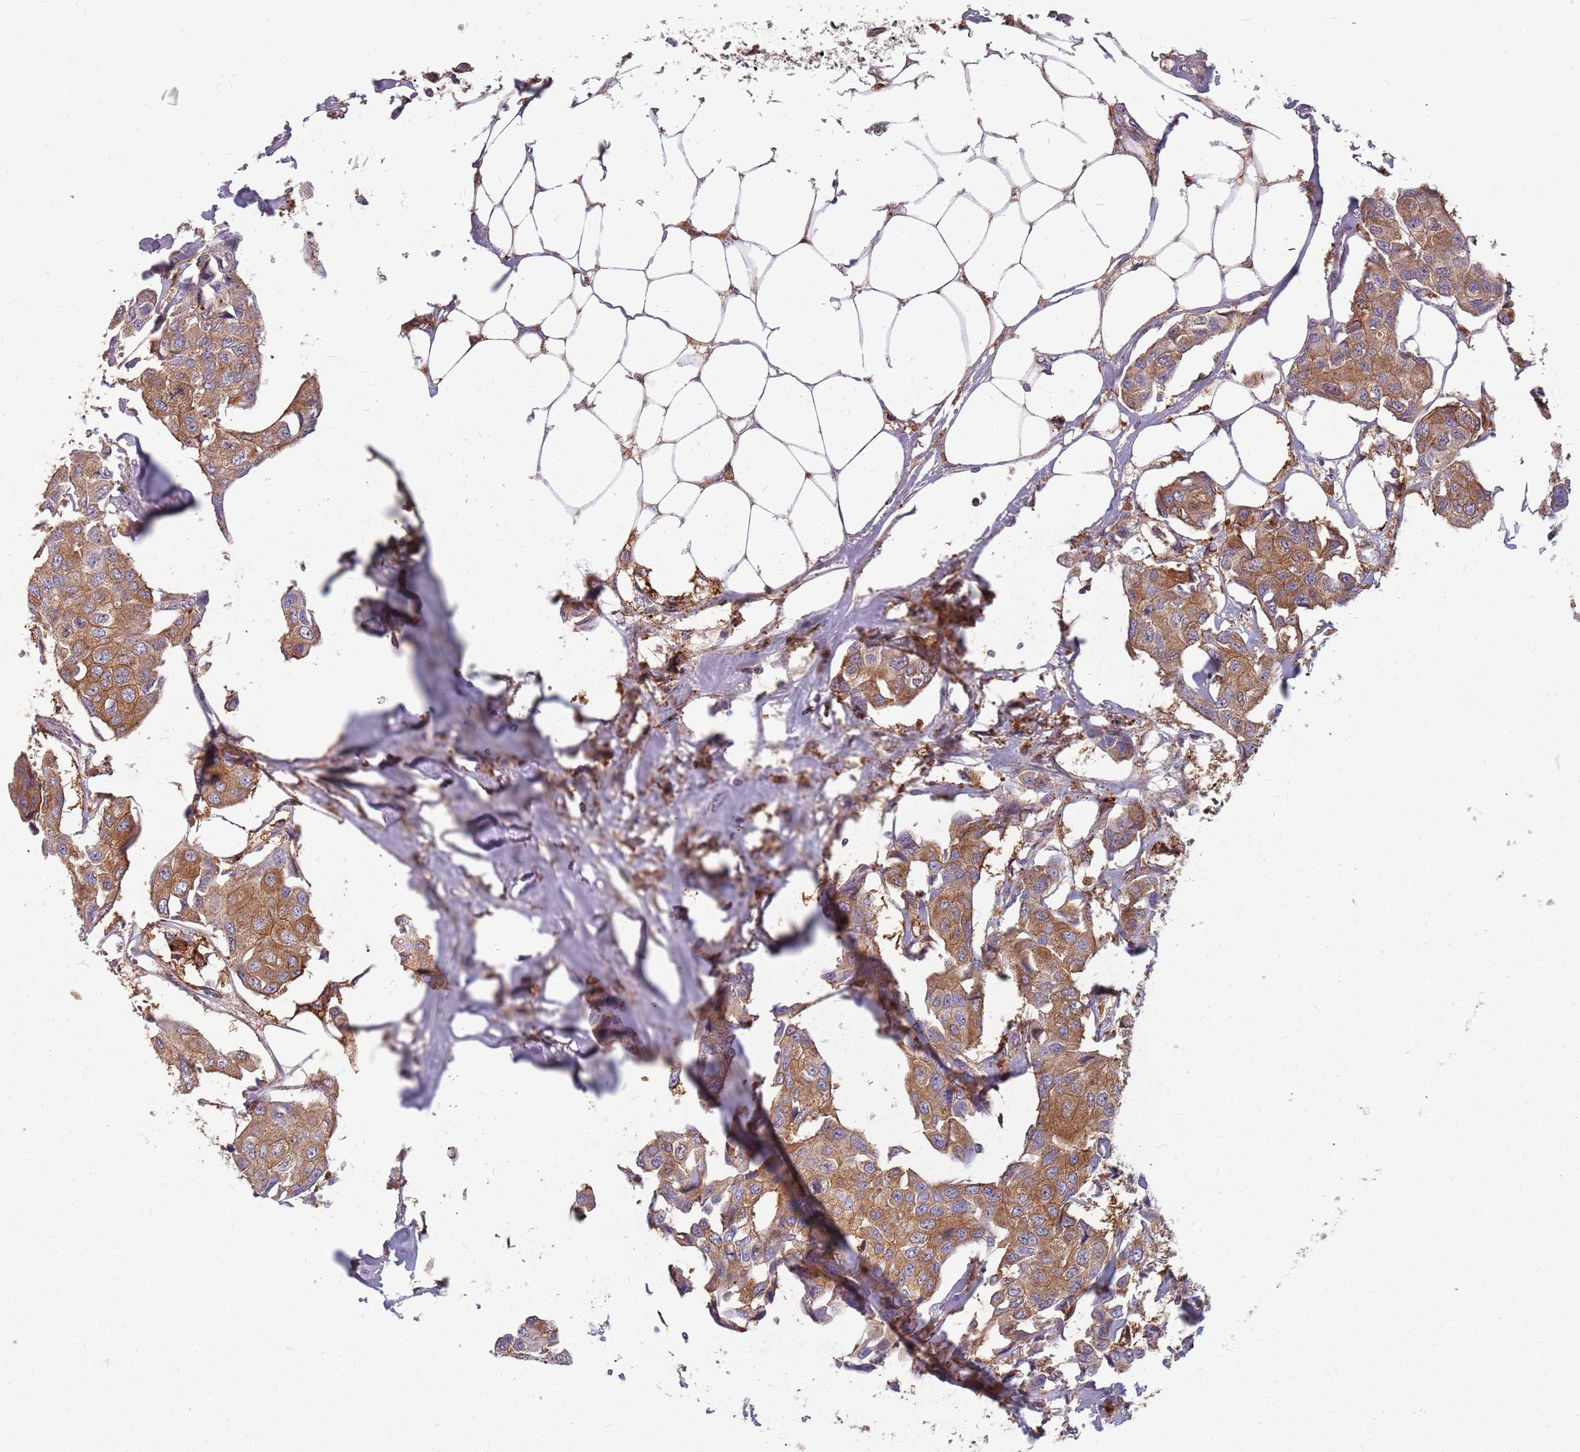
{"staining": {"intensity": "moderate", "quantity": ">75%", "location": "cytoplasmic/membranous"}, "tissue": "breast cancer", "cell_type": "Tumor cells", "image_type": "cancer", "snomed": [{"axis": "morphology", "description": "Duct carcinoma"}, {"axis": "topography", "description": "Breast"}, {"axis": "topography", "description": "Lymph node"}], "caption": "Immunohistochemical staining of invasive ductal carcinoma (breast) shows medium levels of moderate cytoplasmic/membranous protein staining in approximately >75% of tumor cells.", "gene": "NME4", "patient": {"sex": "female", "age": 80}}